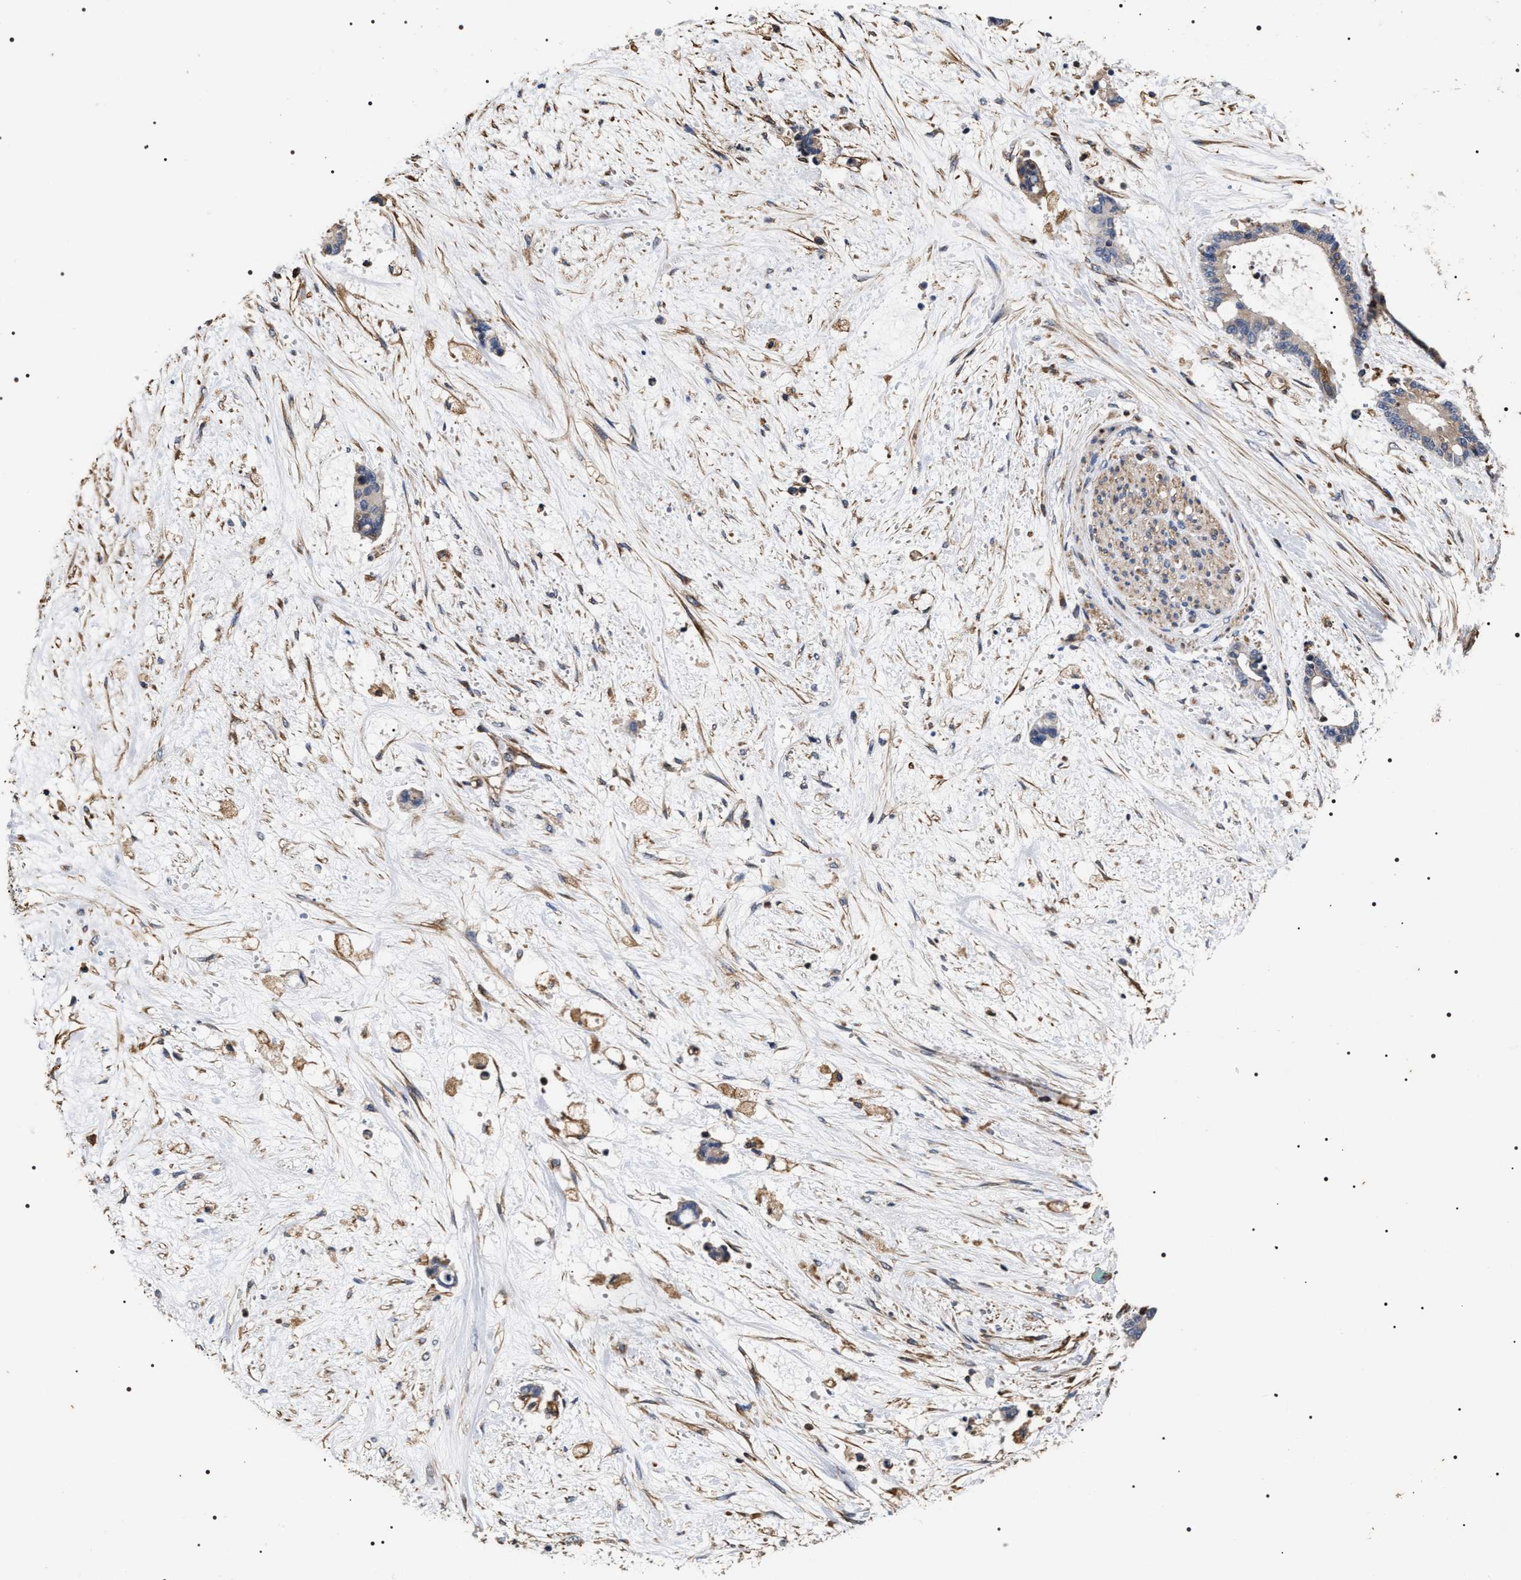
{"staining": {"intensity": "weak", "quantity": ">75%", "location": "cytoplasmic/membranous"}, "tissue": "liver cancer", "cell_type": "Tumor cells", "image_type": "cancer", "snomed": [{"axis": "morphology", "description": "Normal tissue, NOS"}, {"axis": "morphology", "description": "Cholangiocarcinoma"}, {"axis": "topography", "description": "Liver"}, {"axis": "topography", "description": "Peripheral nerve tissue"}], "caption": "Cholangiocarcinoma (liver) was stained to show a protein in brown. There is low levels of weak cytoplasmic/membranous staining in about >75% of tumor cells.", "gene": "TSPAN33", "patient": {"sex": "female", "age": 73}}